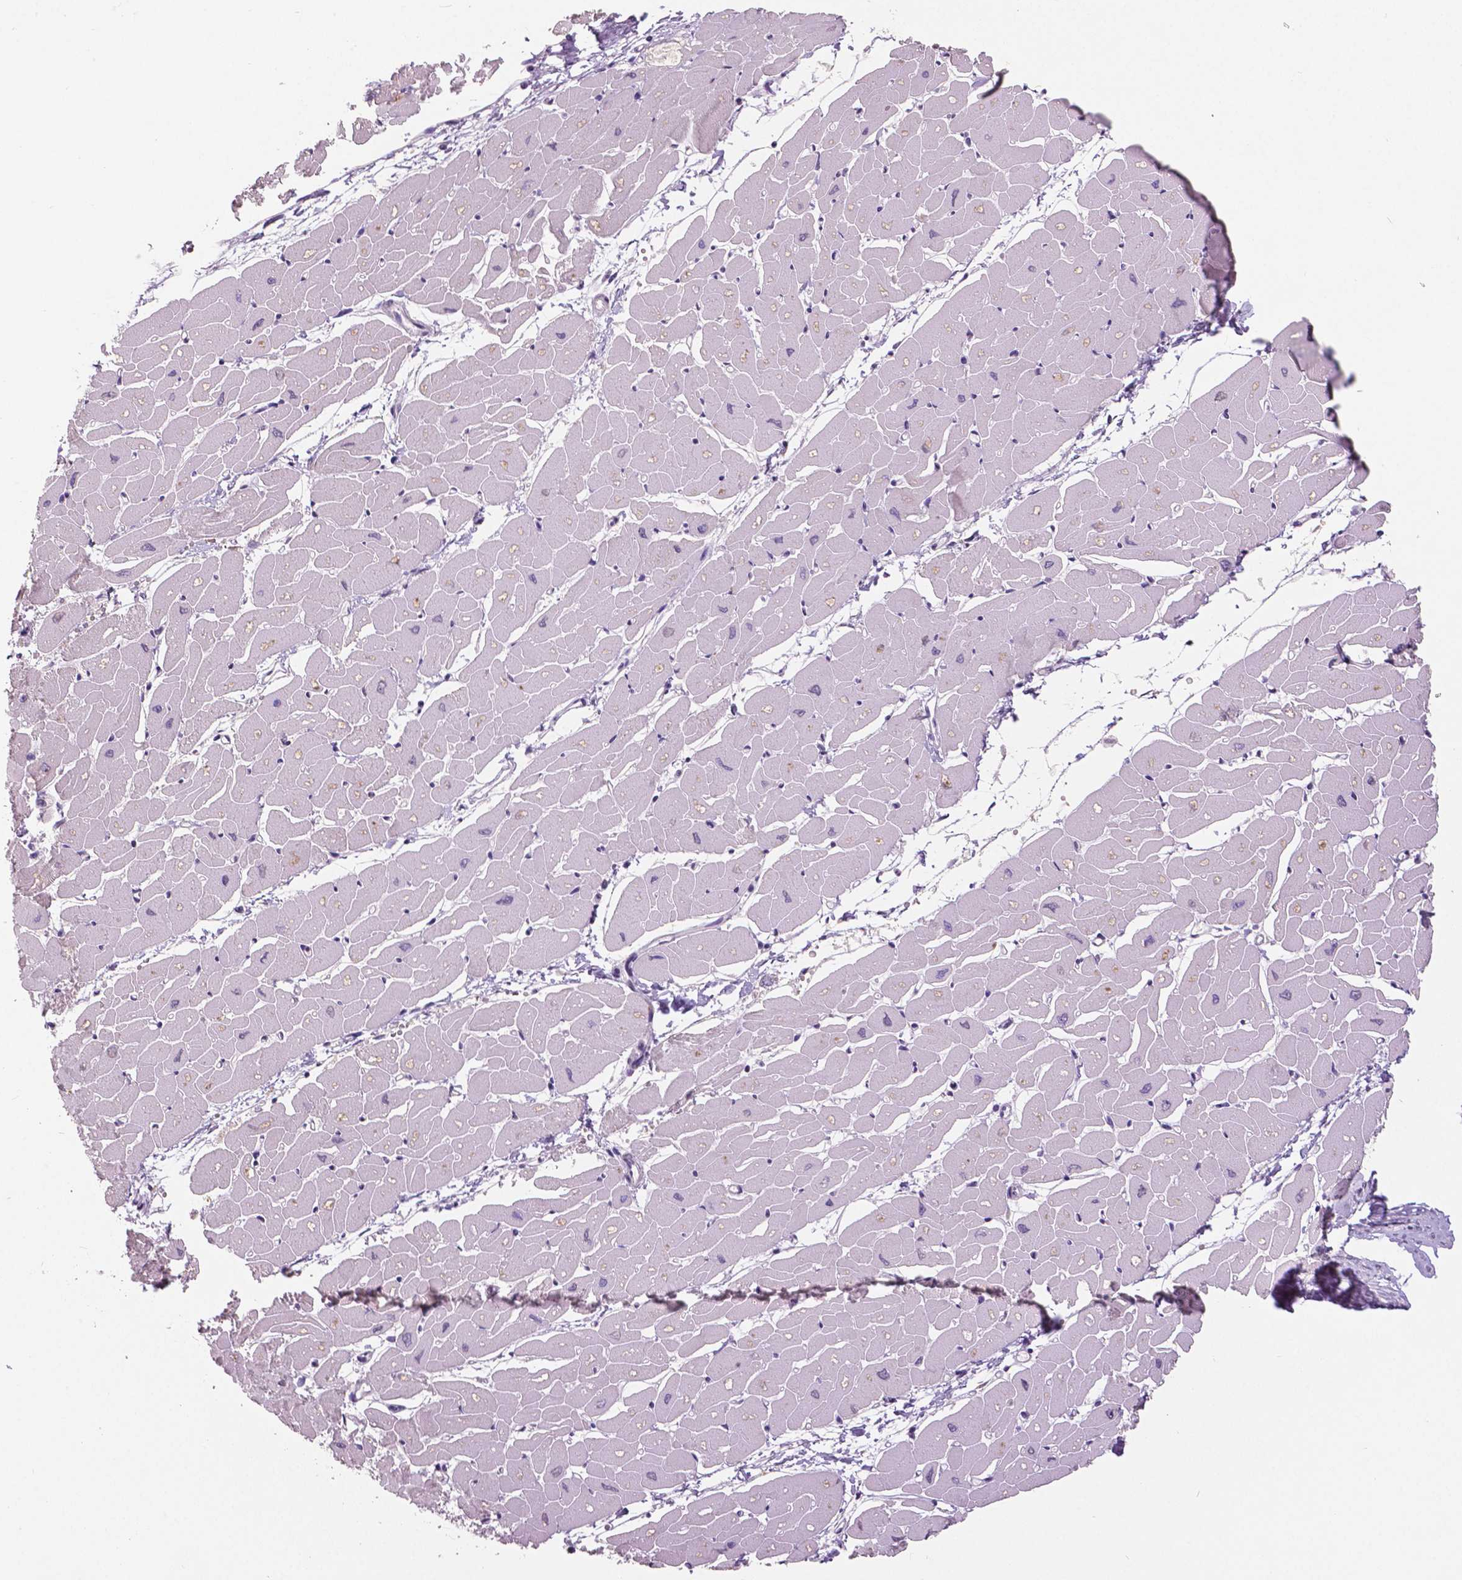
{"staining": {"intensity": "negative", "quantity": "none", "location": "none"}, "tissue": "heart muscle", "cell_type": "Cardiomyocytes", "image_type": "normal", "snomed": [{"axis": "morphology", "description": "Normal tissue, NOS"}, {"axis": "topography", "description": "Heart"}], "caption": "This is an IHC image of normal heart muscle. There is no staining in cardiomyocytes.", "gene": "GRIN2A", "patient": {"sex": "male", "age": 57}}